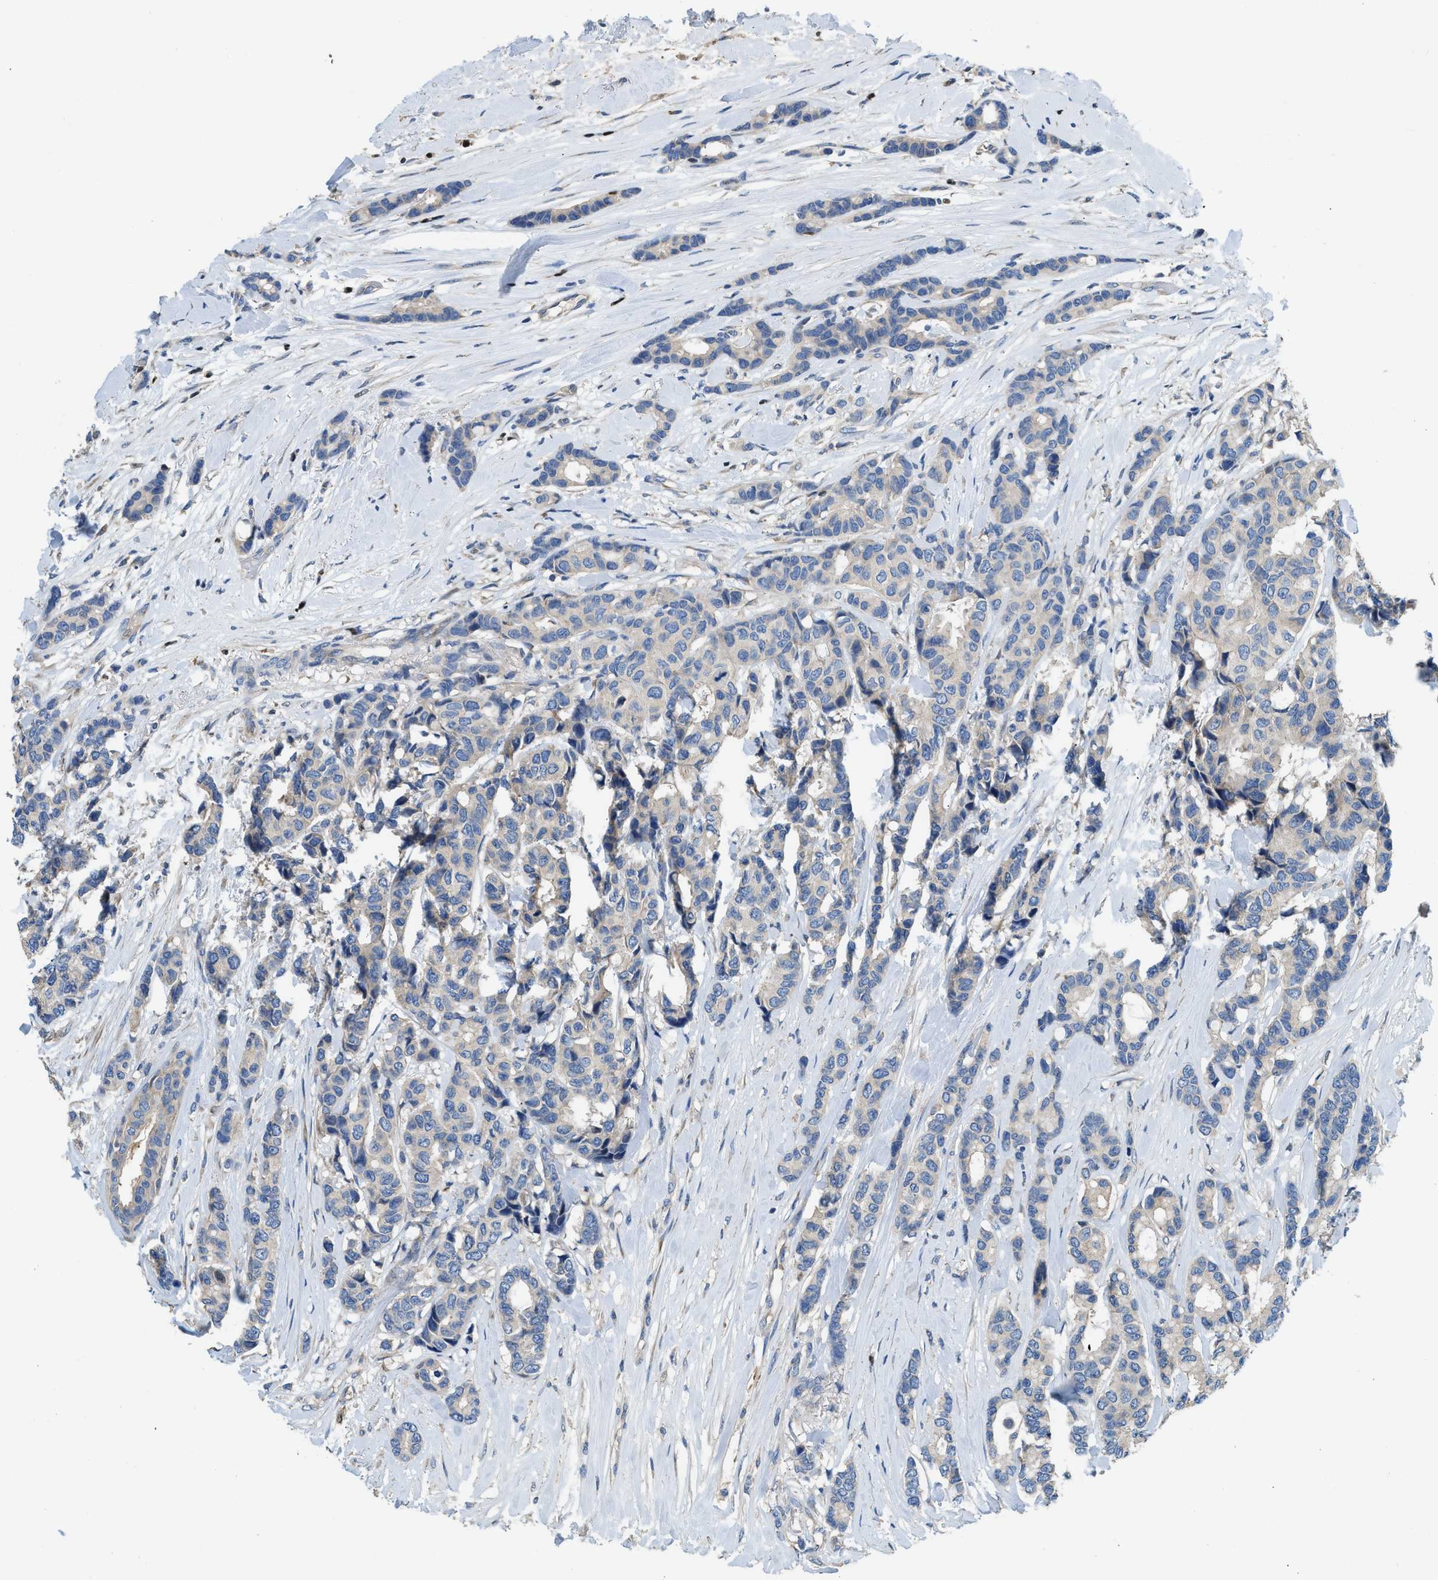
{"staining": {"intensity": "weak", "quantity": "<25%", "location": "cytoplasmic/membranous"}, "tissue": "breast cancer", "cell_type": "Tumor cells", "image_type": "cancer", "snomed": [{"axis": "morphology", "description": "Duct carcinoma"}, {"axis": "topography", "description": "Breast"}], "caption": "High power microscopy image of an immunohistochemistry image of breast cancer, revealing no significant staining in tumor cells.", "gene": "TOX", "patient": {"sex": "female", "age": 87}}